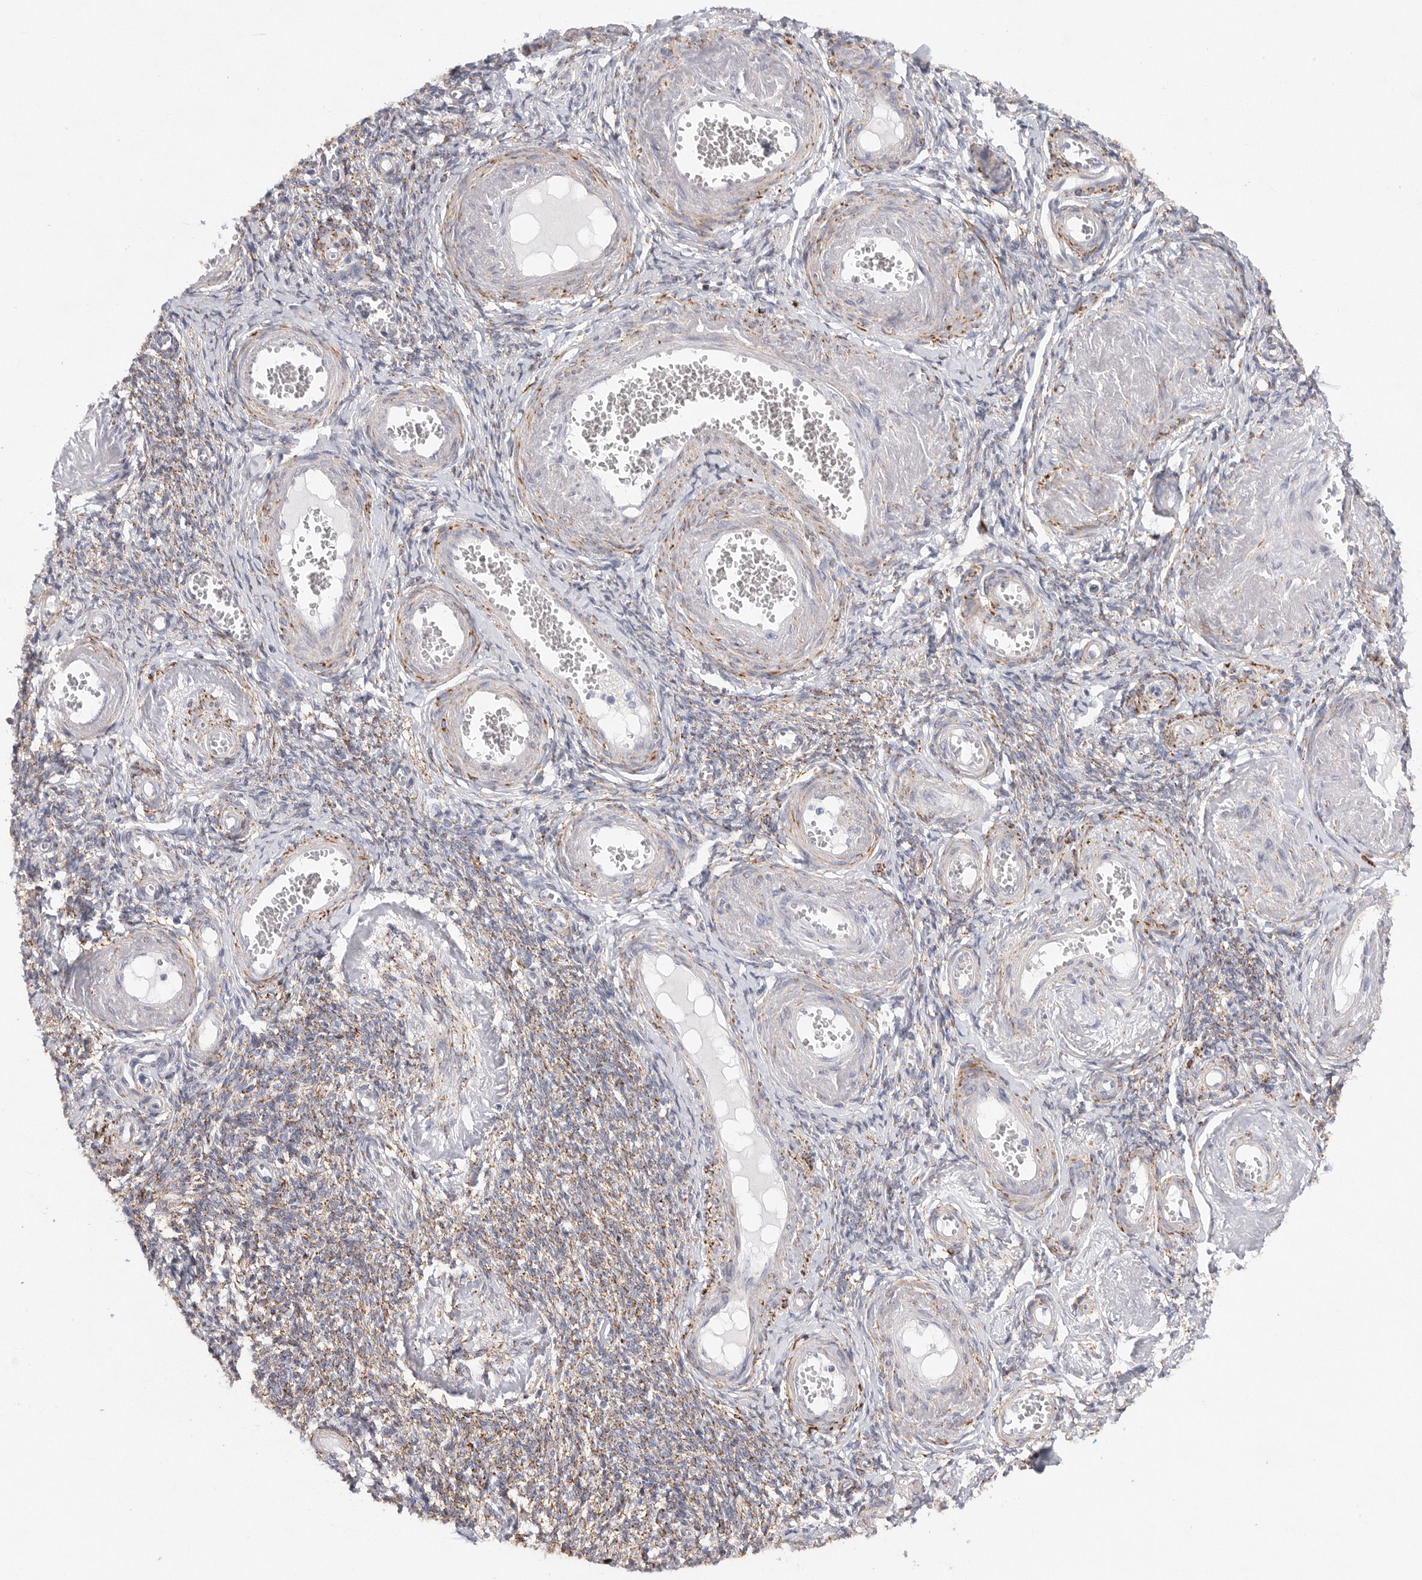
{"staining": {"intensity": "moderate", "quantity": "25%-75%", "location": "cytoplasmic/membranous"}, "tissue": "adipose tissue", "cell_type": "Adipocytes", "image_type": "normal", "snomed": [{"axis": "morphology", "description": "Normal tissue, NOS"}, {"axis": "topography", "description": "Vascular tissue"}, {"axis": "topography", "description": "Fallopian tube"}, {"axis": "topography", "description": "Ovary"}], "caption": "Immunohistochemistry (DAB (3,3'-diaminobenzidine)) staining of unremarkable adipose tissue exhibits moderate cytoplasmic/membranous protein positivity in about 25%-75% of adipocytes. The protein of interest is stained brown, and the nuclei are stained in blue (DAB (3,3'-diaminobenzidine) IHC with brightfield microscopy, high magnification).", "gene": "ELP3", "patient": {"sex": "female", "age": 67}}